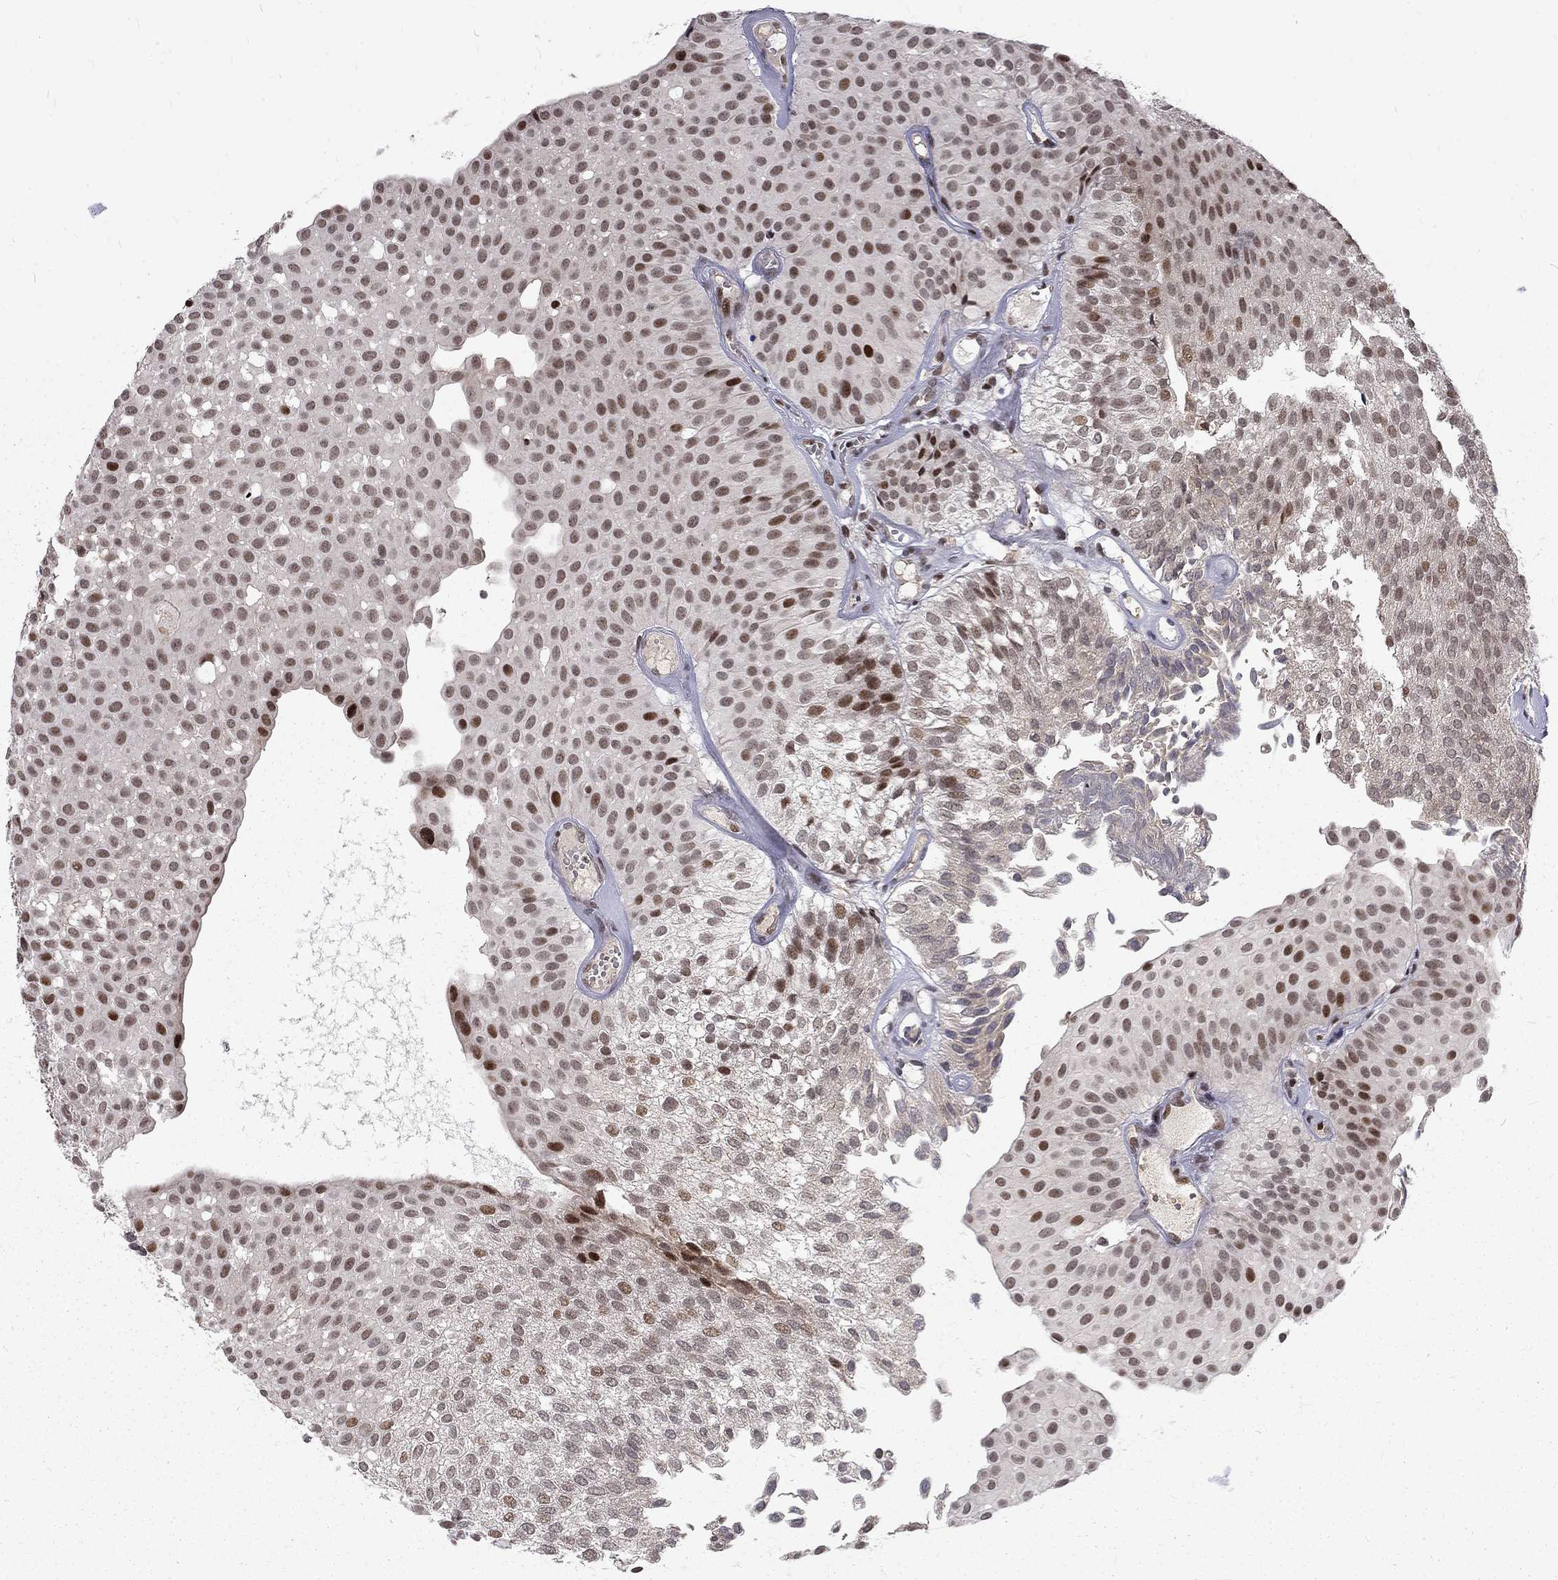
{"staining": {"intensity": "strong", "quantity": "<25%", "location": "nuclear"}, "tissue": "urothelial cancer", "cell_type": "Tumor cells", "image_type": "cancer", "snomed": [{"axis": "morphology", "description": "Urothelial carcinoma, Low grade"}, {"axis": "topography", "description": "Urinary bladder"}], "caption": "This photomicrograph demonstrates immunohistochemistry staining of urothelial cancer, with medium strong nuclear staining in approximately <25% of tumor cells.", "gene": "TCEAL1", "patient": {"sex": "male", "age": 64}}